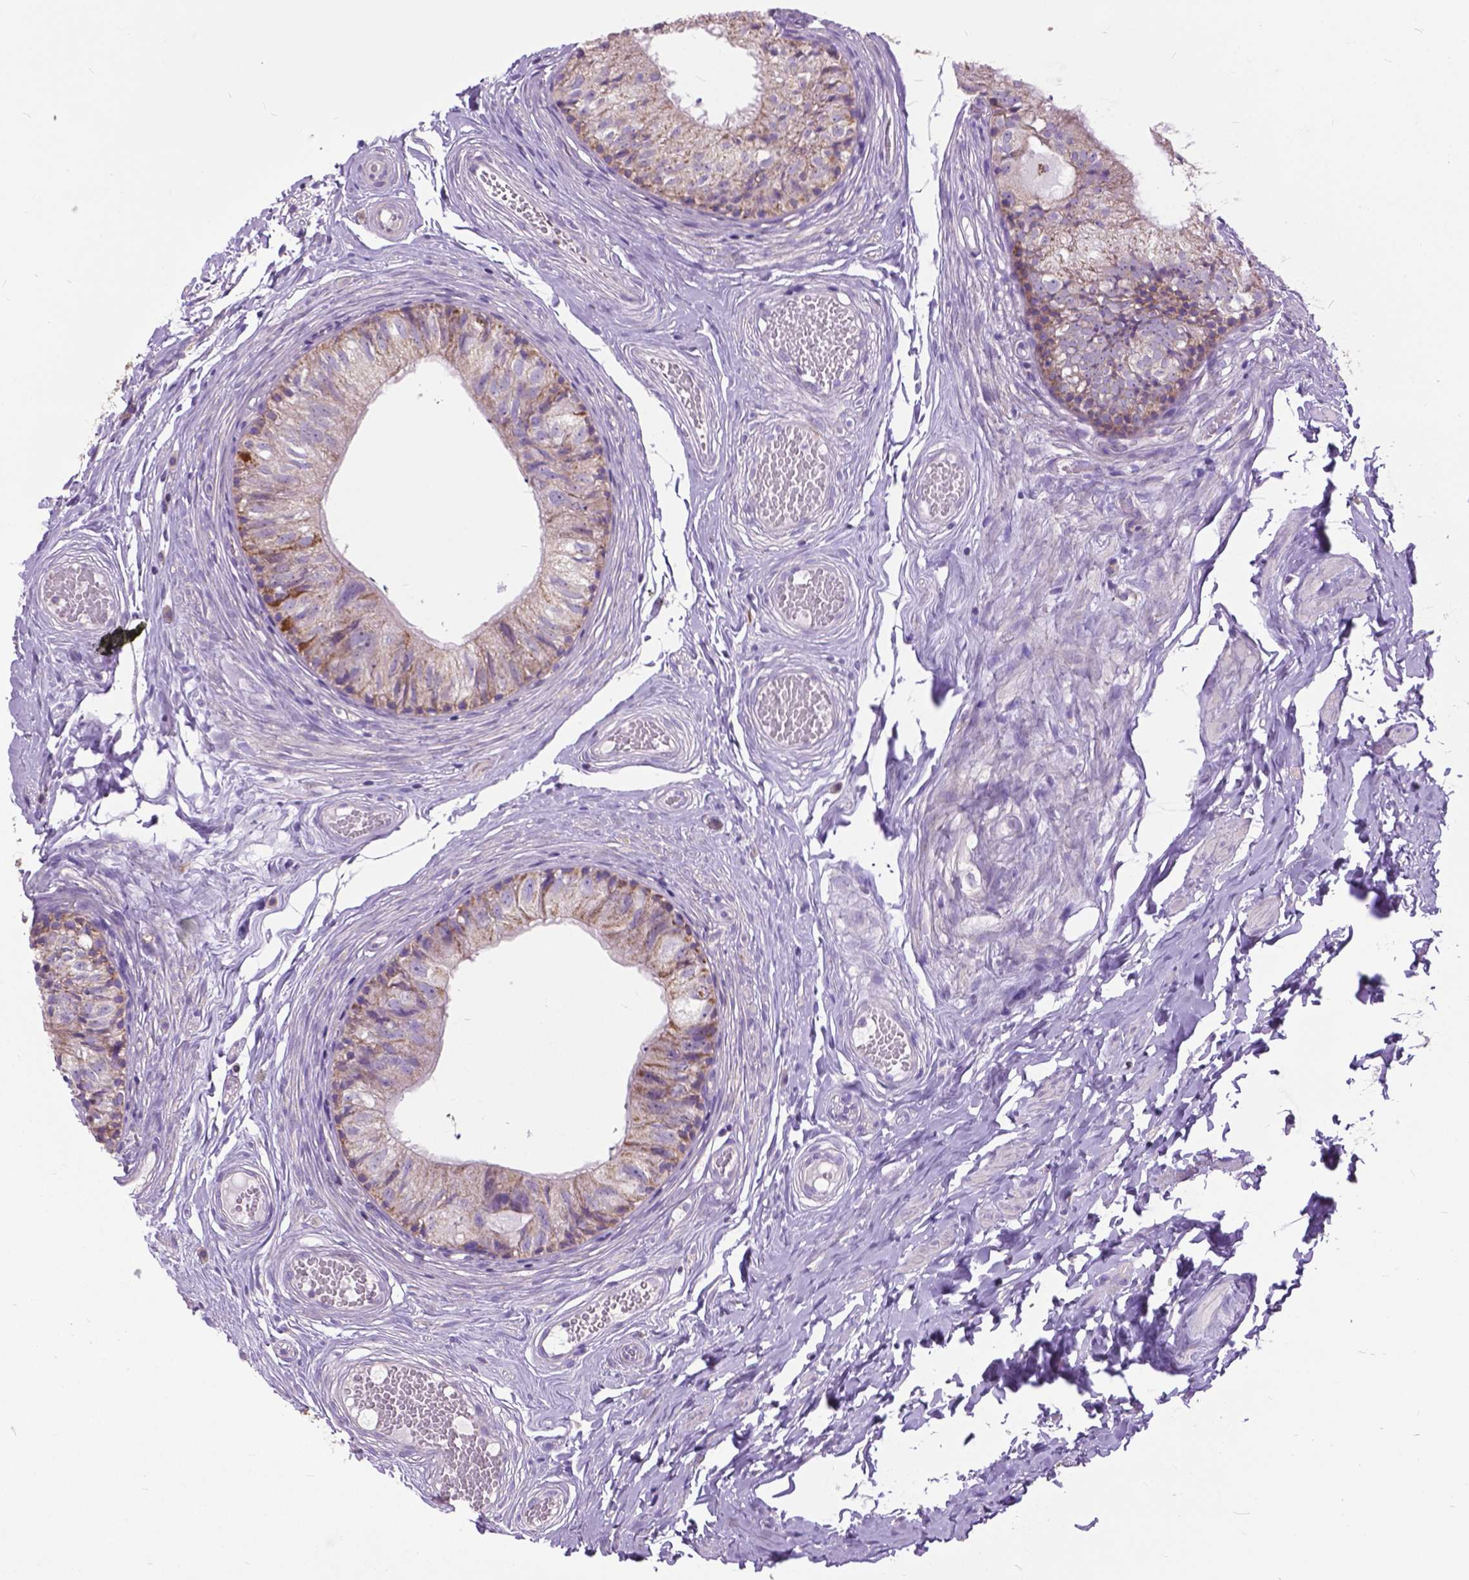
{"staining": {"intensity": "moderate", "quantity": "25%-75%", "location": "cytoplasmic/membranous"}, "tissue": "epididymis", "cell_type": "Glandular cells", "image_type": "normal", "snomed": [{"axis": "morphology", "description": "Normal tissue, NOS"}, {"axis": "topography", "description": "Epididymis"}], "caption": "IHC photomicrograph of unremarkable human epididymis stained for a protein (brown), which exhibits medium levels of moderate cytoplasmic/membranous staining in approximately 25%-75% of glandular cells.", "gene": "VDAC1", "patient": {"sex": "male", "age": 29}}